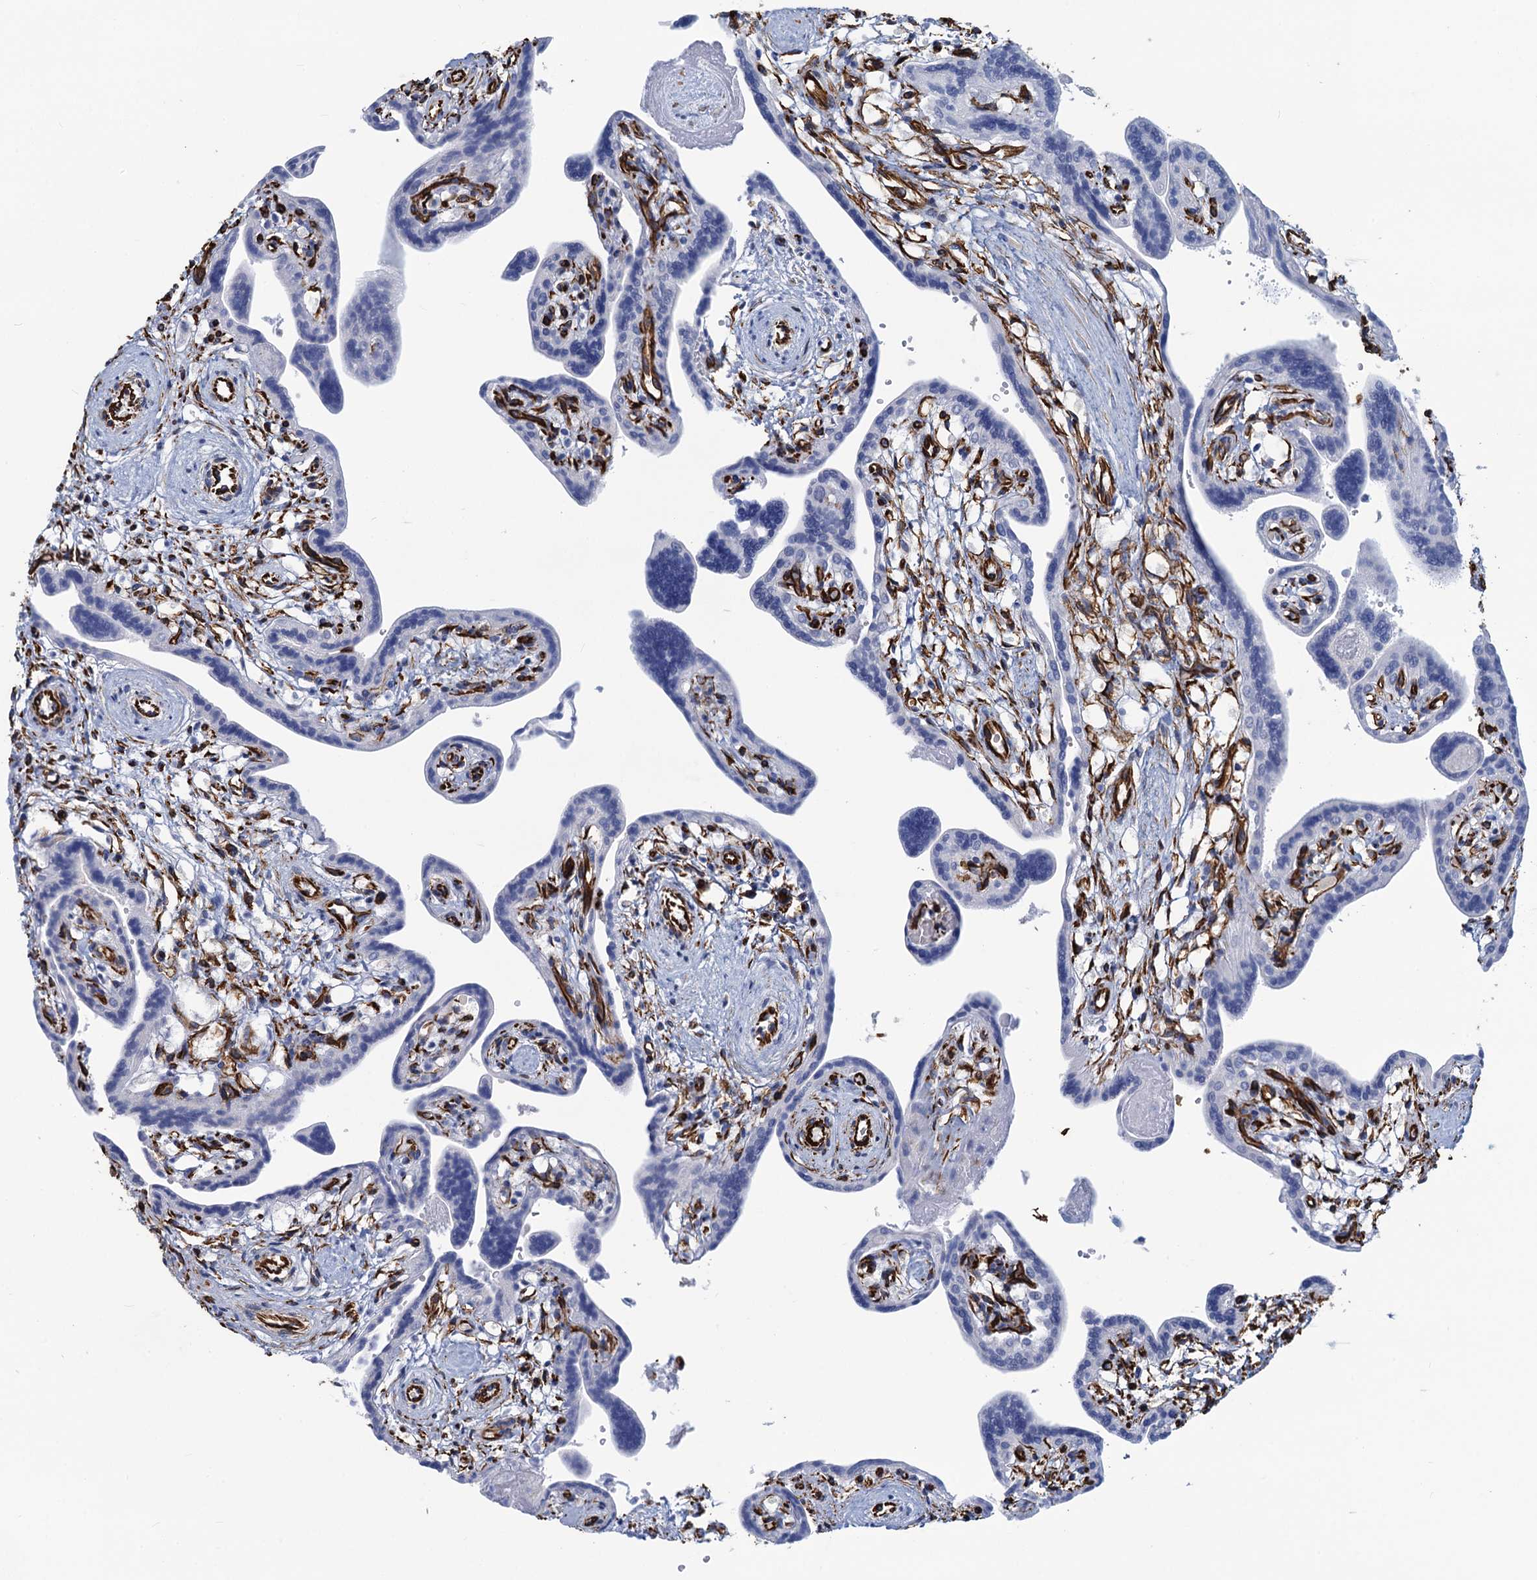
{"staining": {"intensity": "moderate", "quantity": "<25%", "location": "nuclear"}, "tissue": "placenta", "cell_type": "Trophoblastic cells", "image_type": "normal", "snomed": [{"axis": "morphology", "description": "Normal tissue, NOS"}, {"axis": "topography", "description": "Placenta"}], "caption": "Benign placenta displays moderate nuclear expression in approximately <25% of trophoblastic cells Nuclei are stained in blue..", "gene": "PGM2", "patient": {"sex": "female", "age": 37}}